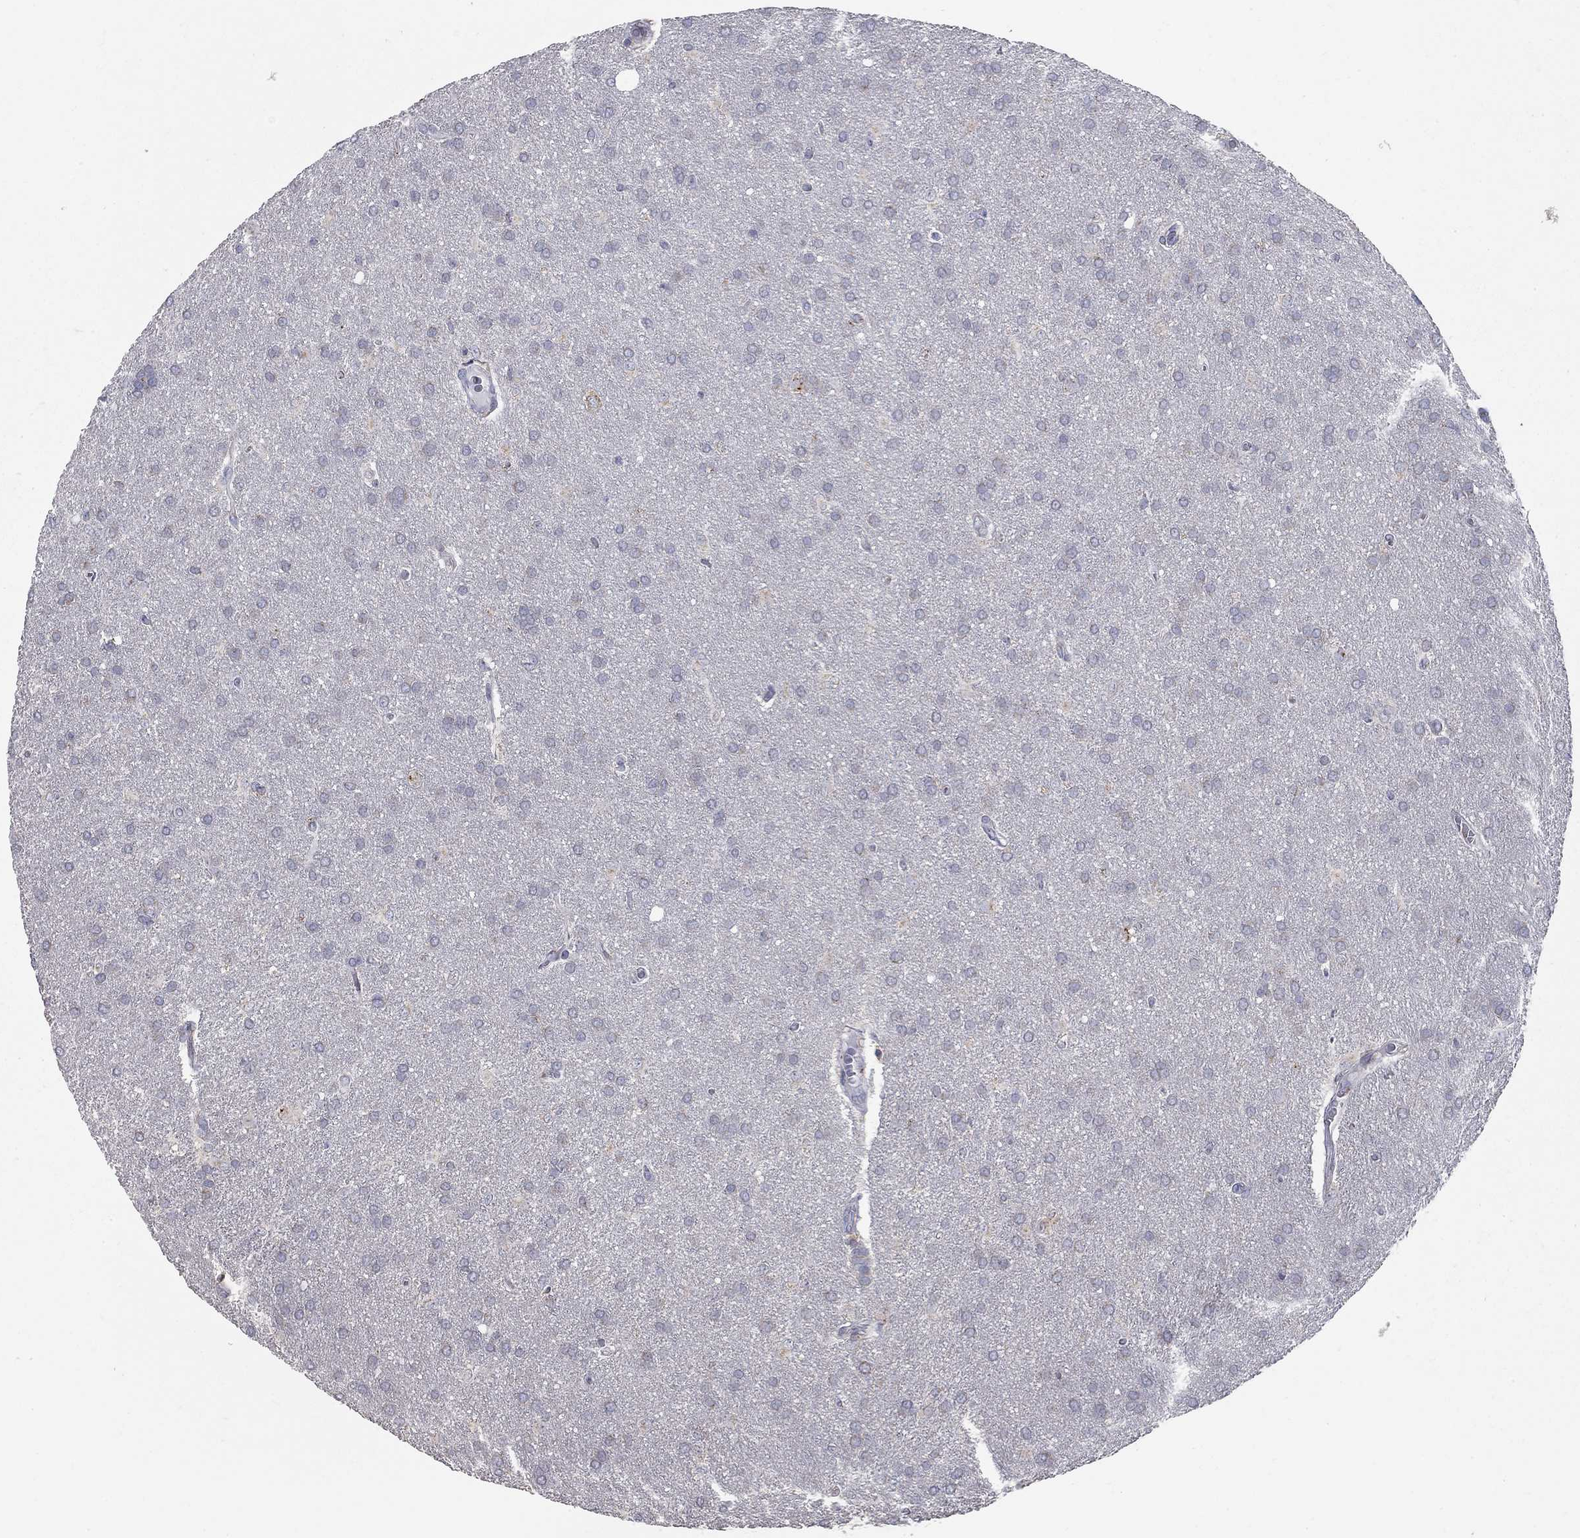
{"staining": {"intensity": "negative", "quantity": "none", "location": "none"}, "tissue": "glioma", "cell_type": "Tumor cells", "image_type": "cancer", "snomed": [{"axis": "morphology", "description": "Glioma, malignant, Low grade"}, {"axis": "topography", "description": "Brain"}], "caption": "A high-resolution image shows immunohistochemistry staining of malignant glioma (low-grade), which reveals no significant positivity in tumor cells.", "gene": "KIAA0319L", "patient": {"sex": "female", "age": 32}}